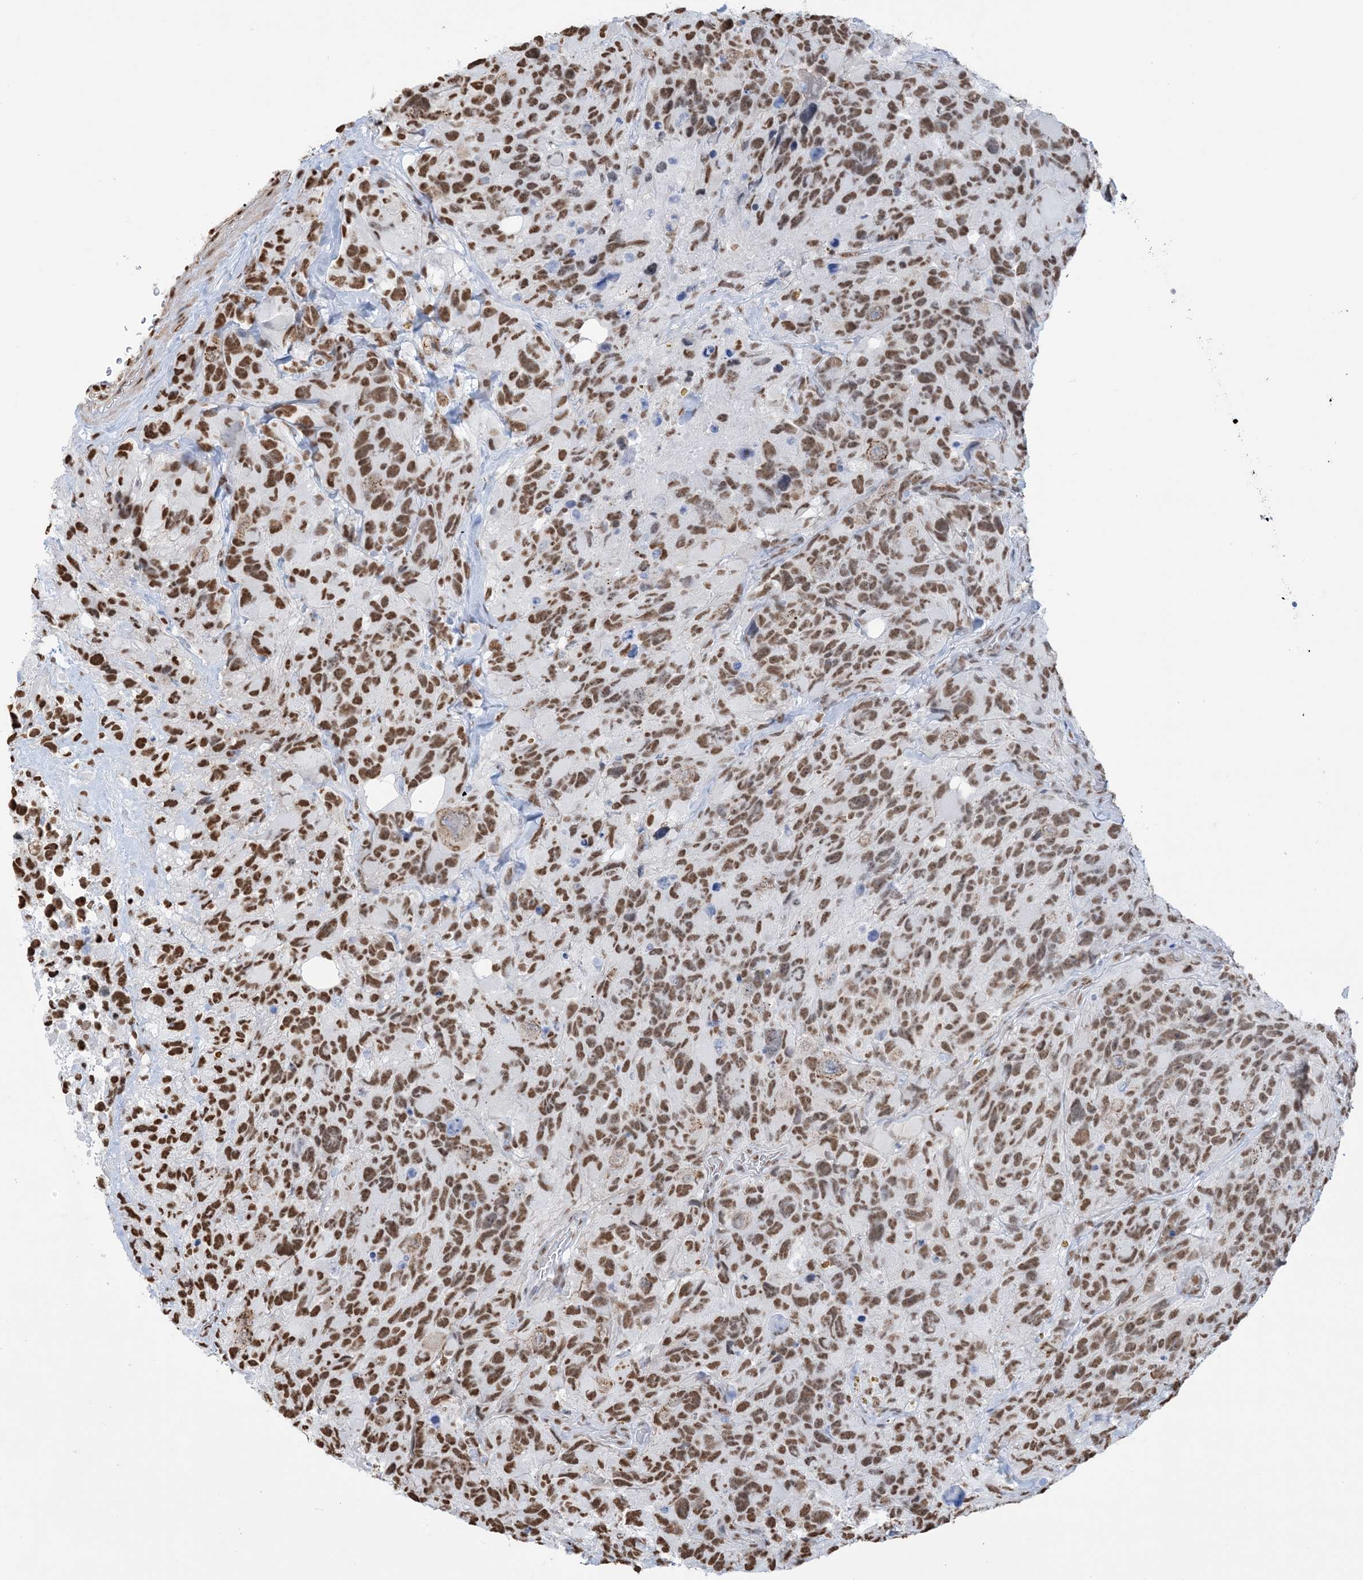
{"staining": {"intensity": "strong", "quantity": ">75%", "location": "nuclear"}, "tissue": "glioma", "cell_type": "Tumor cells", "image_type": "cancer", "snomed": [{"axis": "morphology", "description": "Glioma, malignant, High grade"}, {"axis": "topography", "description": "Brain"}], "caption": "Protein expression analysis of high-grade glioma (malignant) reveals strong nuclear expression in about >75% of tumor cells. (DAB = brown stain, brightfield microscopy at high magnification).", "gene": "ZNF792", "patient": {"sex": "male", "age": 69}}